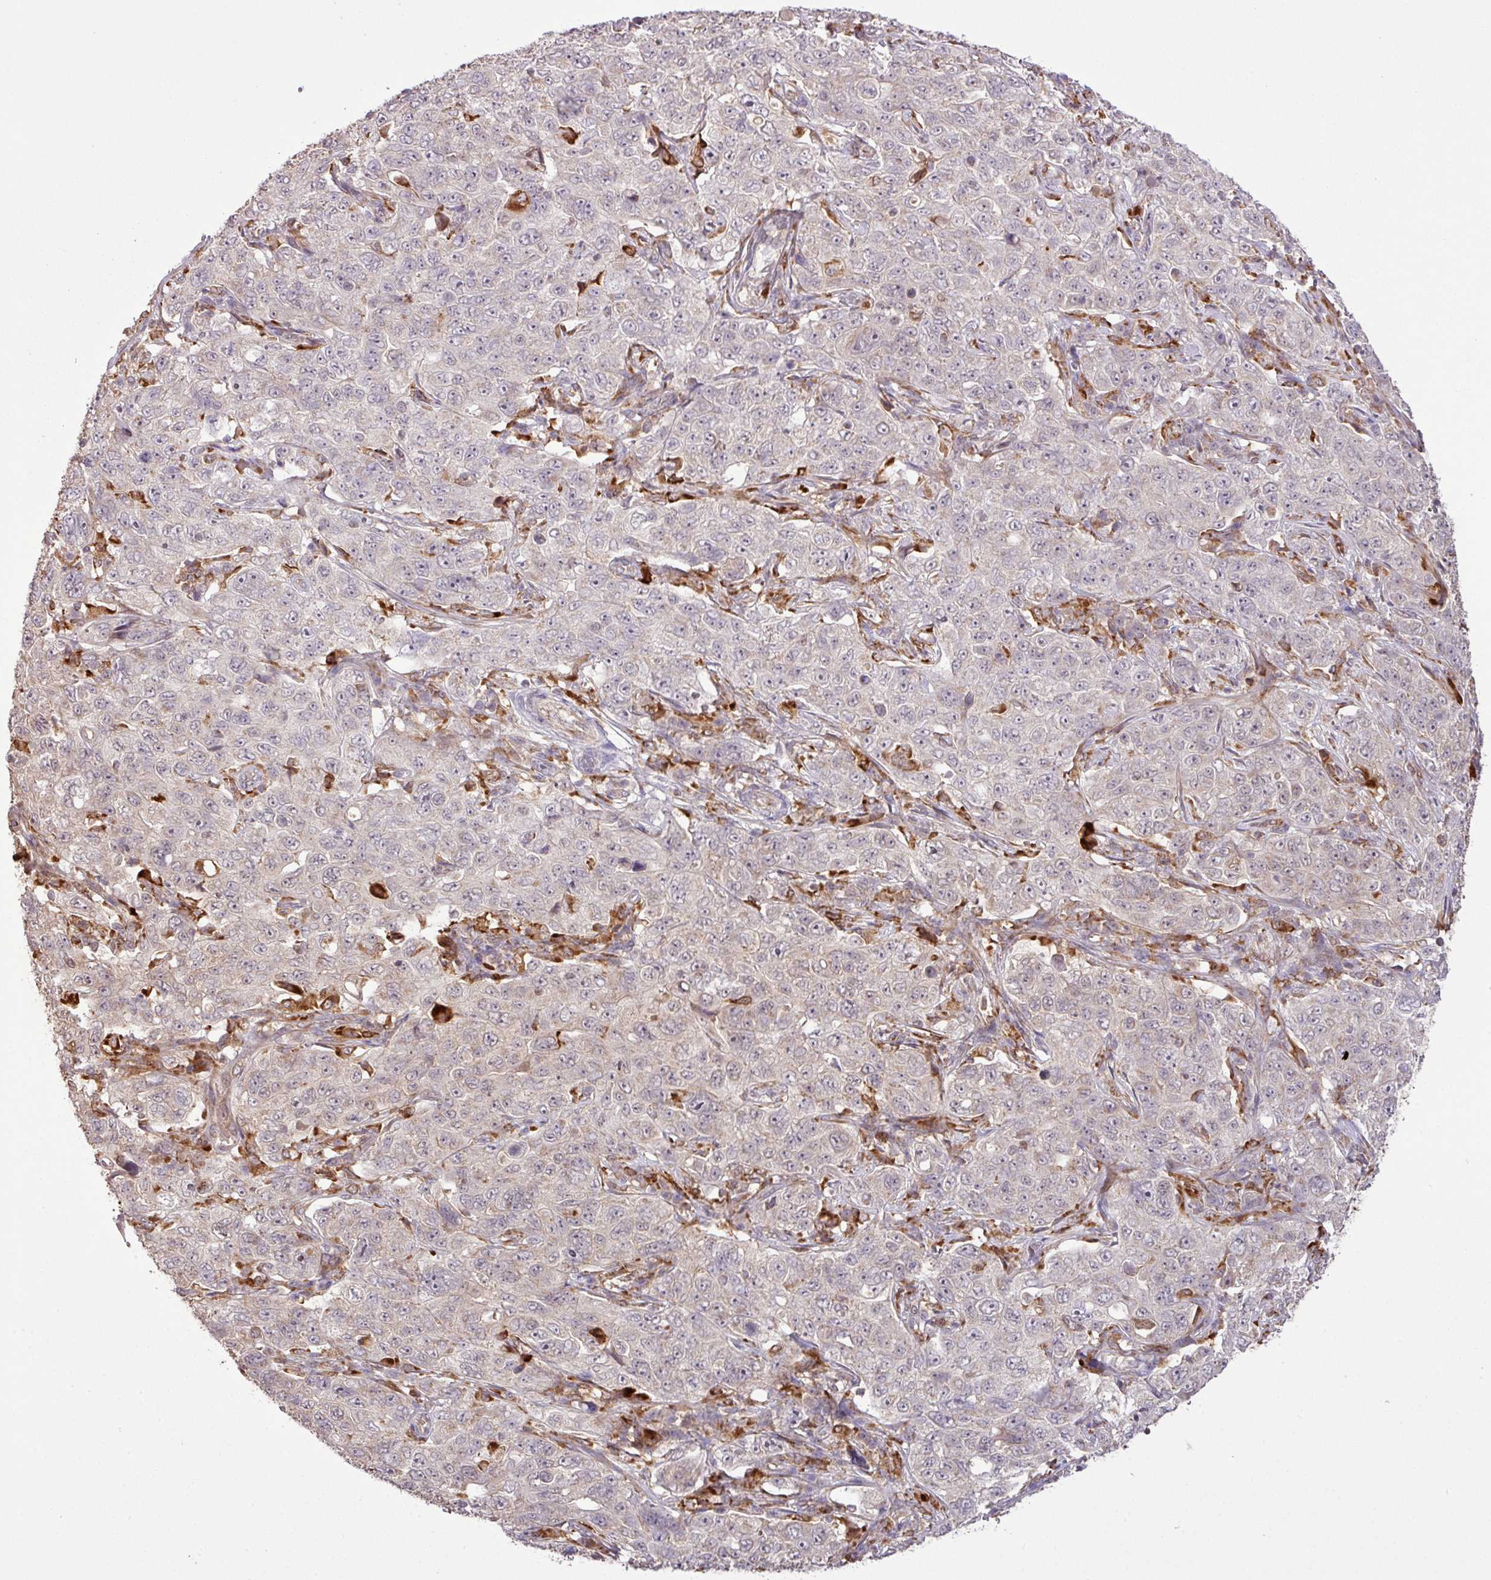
{"staining": {"intensity": "negative", "quantity": "none", "location": "none"}, "tissue": "pancreatic cancer", "cell_type": "Tumor cells", "image_type": "cancer", "snomed": [{"axis": "morphology", "description": "Adenocarcinoma, NOS"}, {"axis": "topography", "description": "Pancreas"}], "caption": "Pancreatic adenocarcinoma was stained to show a protein in brown. There is no significant staining in tumor cells.", "gene": "SMCO4", "patient": {"sex": "male", "age": 68}}